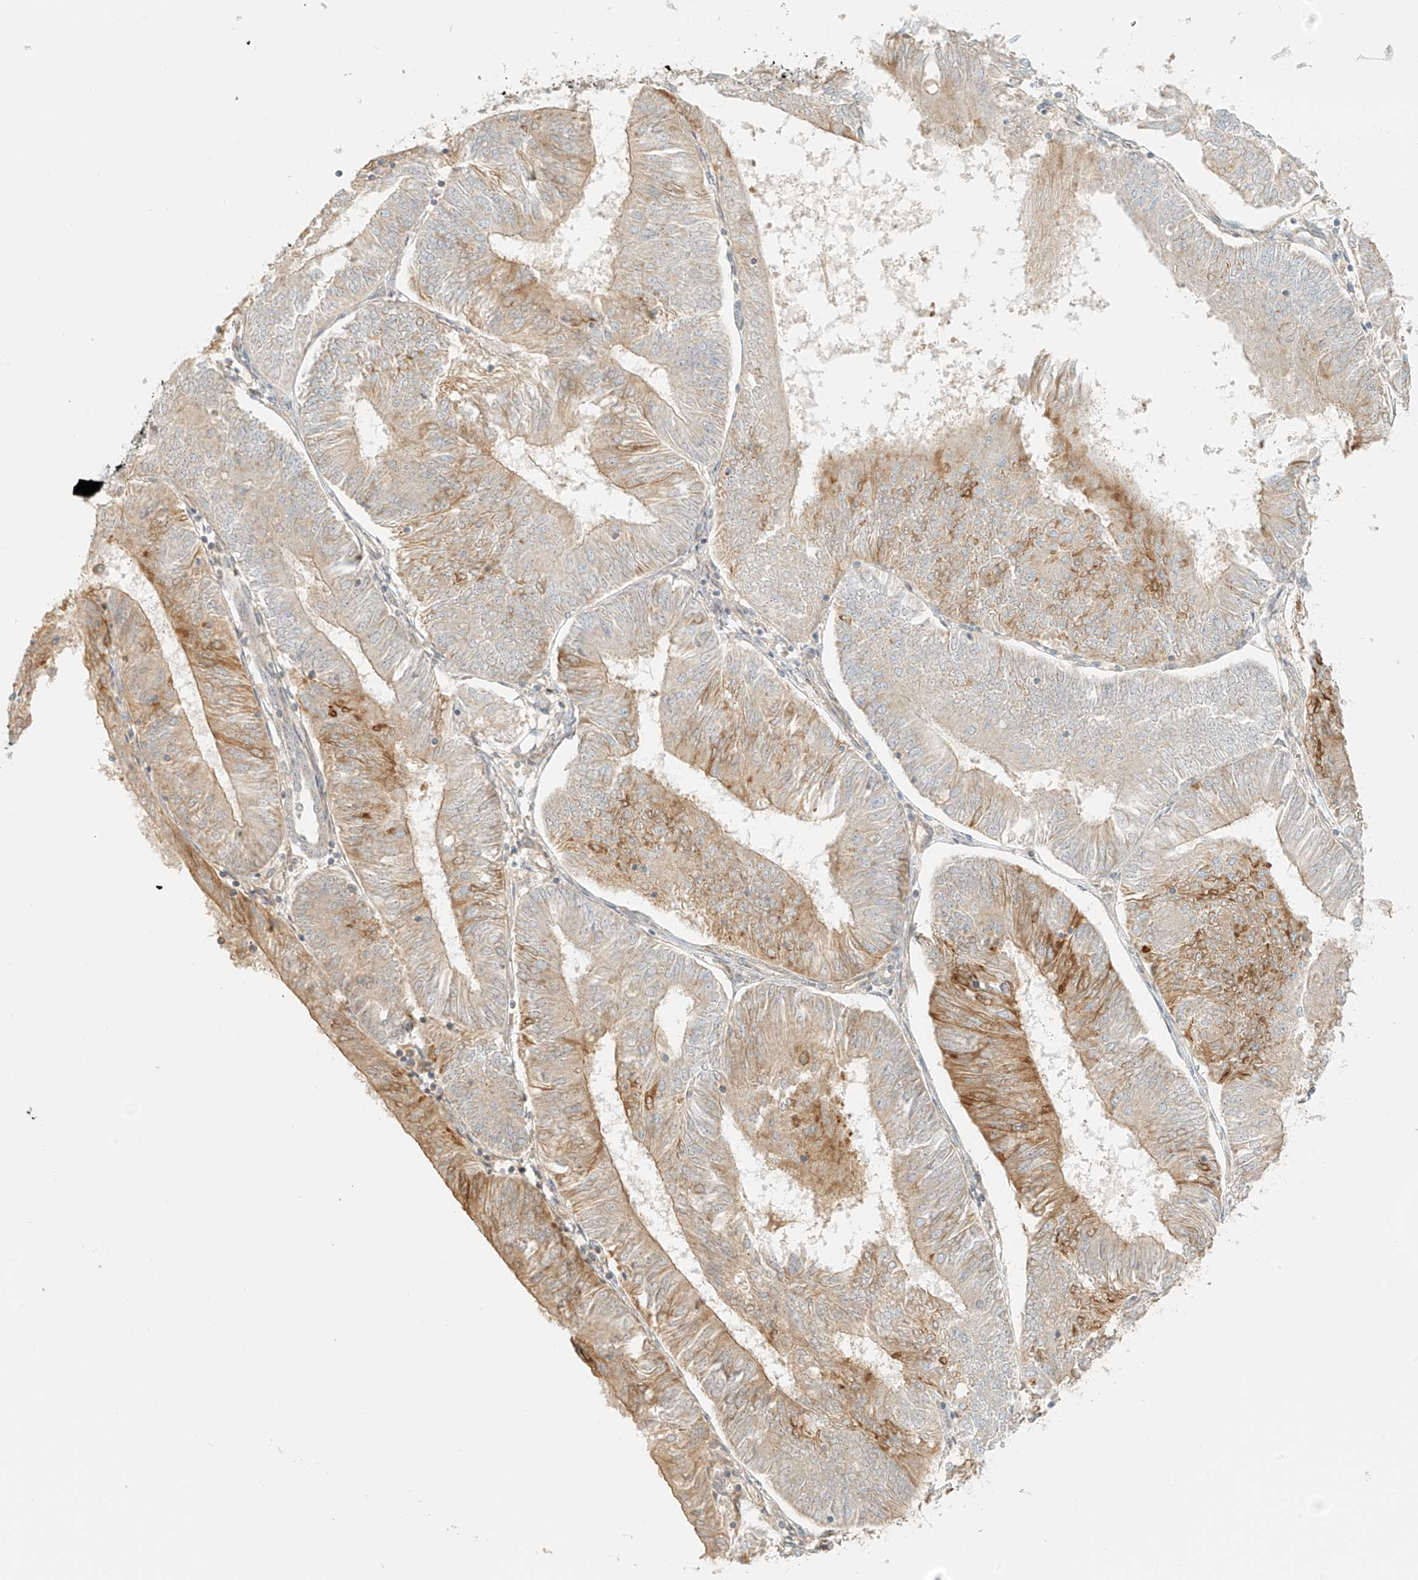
{"staining": {"intensity": "moderate", "quantity": "25%-75%", "location": "cytoplasmic/membranous"}, "tissue": "endometrial cancer", "cell_type": "Tumor cells", "image_type": "cancer", "snomed": [{"axis": "morphology", "description": "Adenocarcinoma, NOS"}, {"axis": "topography", "description": "Endometrium"}], "caption": "Tumor cells show moderate cytoplasmic/membranous positivity in approximately 25%-75% of cells in endometrial cancer (adenocarcinoma). Using DAB (3,3'-diaminobenzidine) (brown) and hematoxylin (blue) stains, captured at high magnification using brightfield microscopy.", "gene": "UPK1B", "patient": {"sex": "female", "age": 58}}